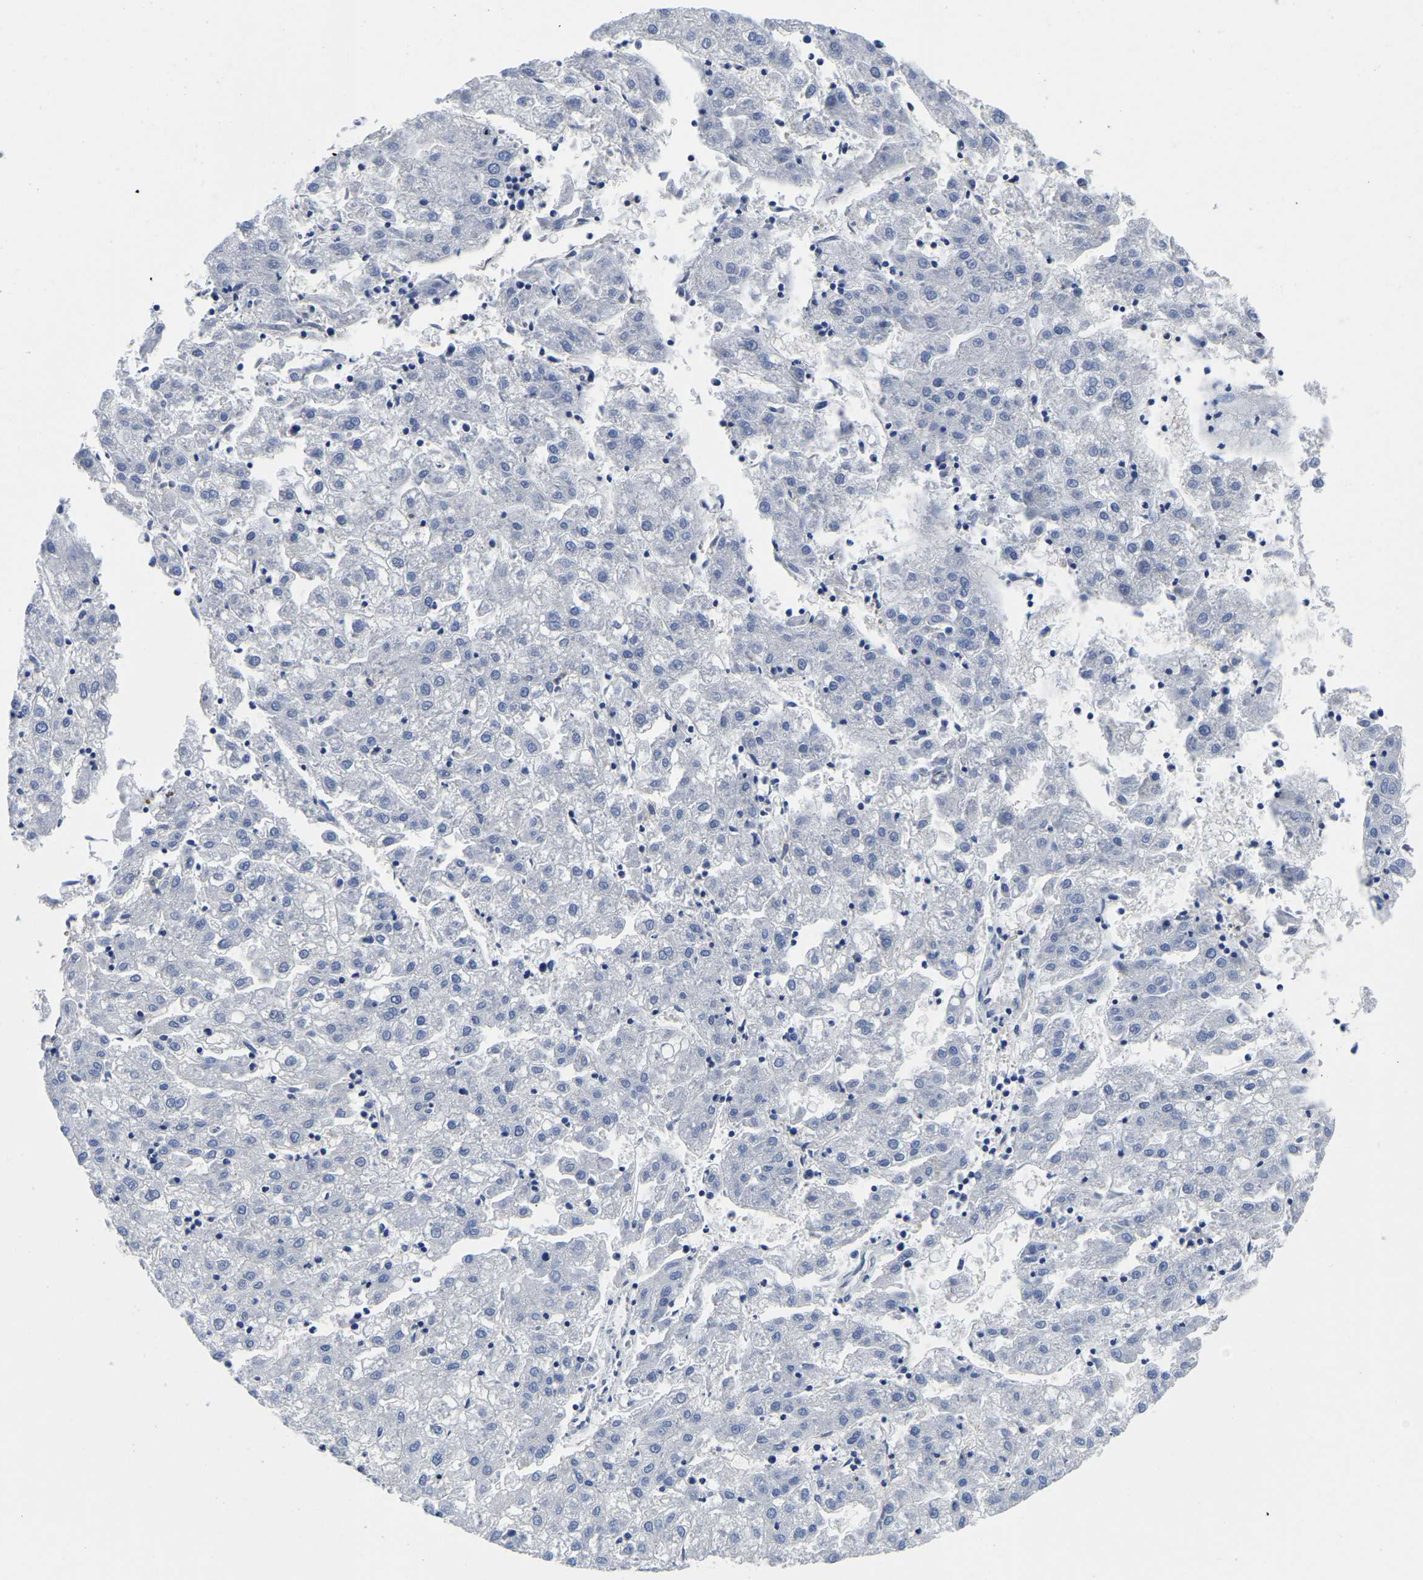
{"staining": {"intensity": "negative", "quantity": "none", "location": "none"}, "tissue": "liver cancer", "cell_type": "Tumor cells", "image_type": "cancer", "snomed": [{"axis": "morphology", "description": "Carcinoma, Hepatocellular, NOS"}, {"axis": "topography", "description": "Liver"}], "caption": "Tumor cells show no significant protein staining in liver hepatocellular carcinoma.", "gene": "MCOLN2", "patient": {"sex": "male", "age": 72}}